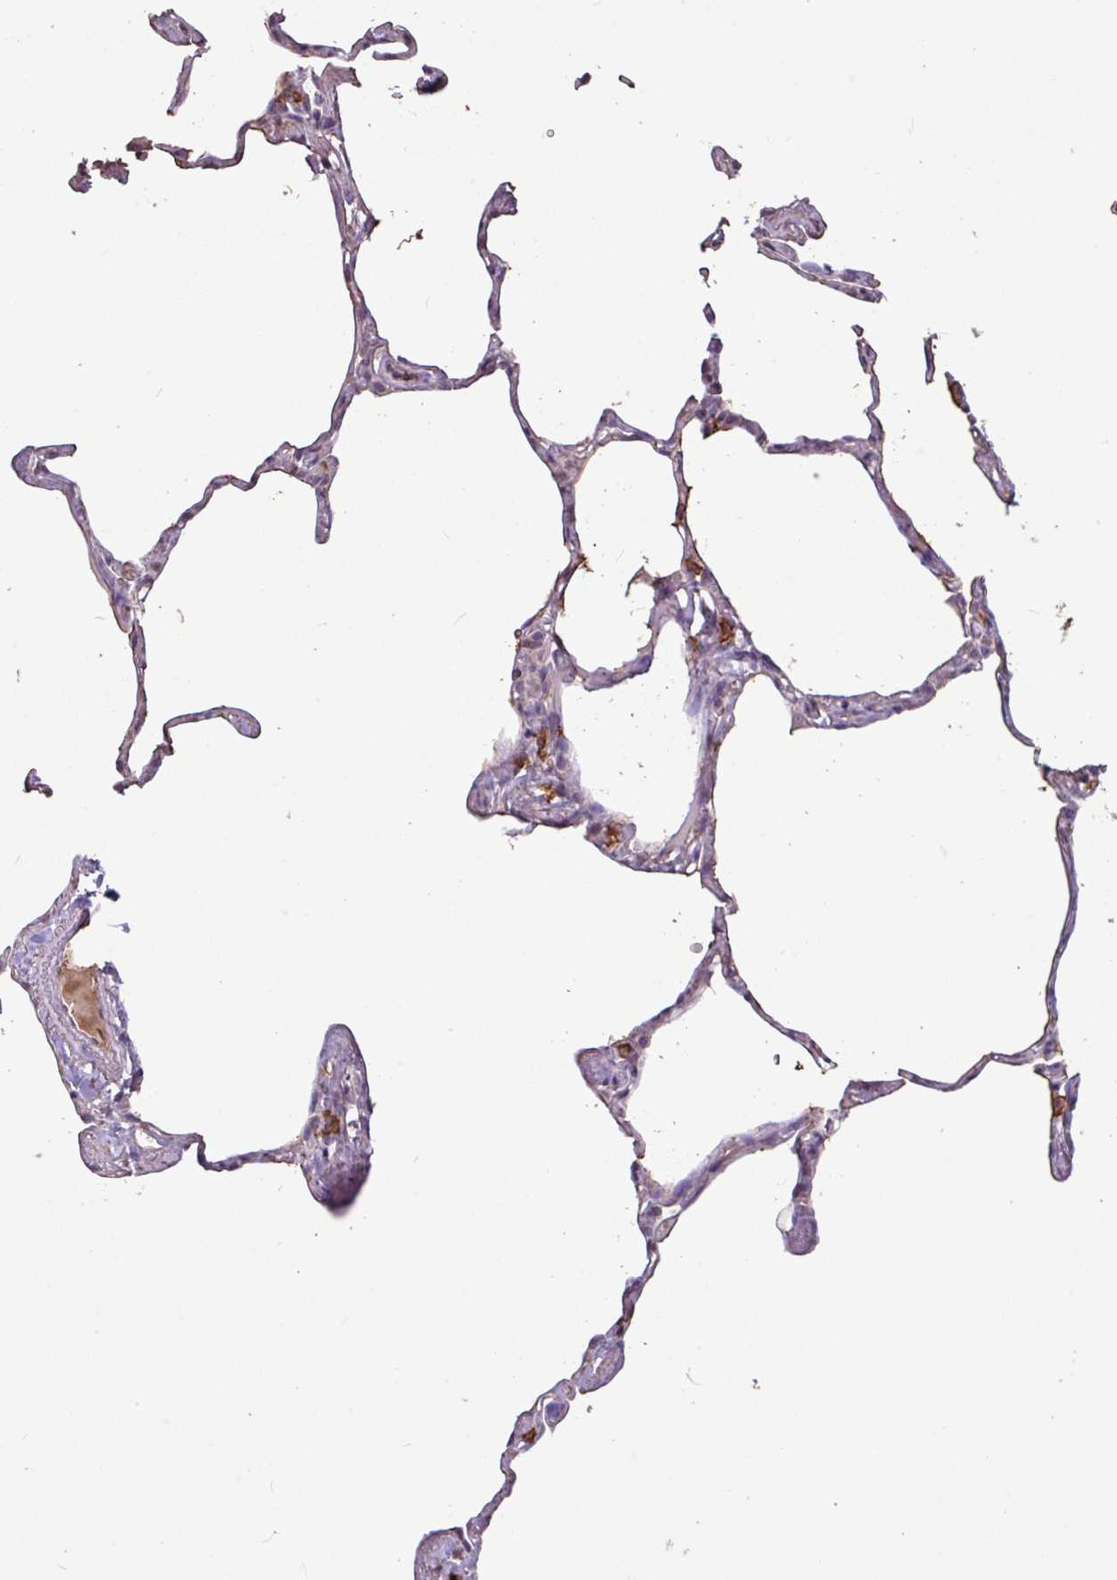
{"staining": {"intensity": "negative", "quantity": "none", "location": "none"}, "tissue": "lung", "cell_type": "Alveolar cells", "image_type": "normal", "snomed": [{"axis": "morphology", "description": "Normal tissue, NOS"}, {"axis": "topography", "description": "Lung"}], "caption": "Image shows no protein staining in alveolar cells of benign lung. (DAB (3,3'-diaminobenzidine) immunohistochemistry (IHC) with hematoxylin counter stain).", "gene": "L3MBTL3", "patient": {"sex": "male", "age": 65}}